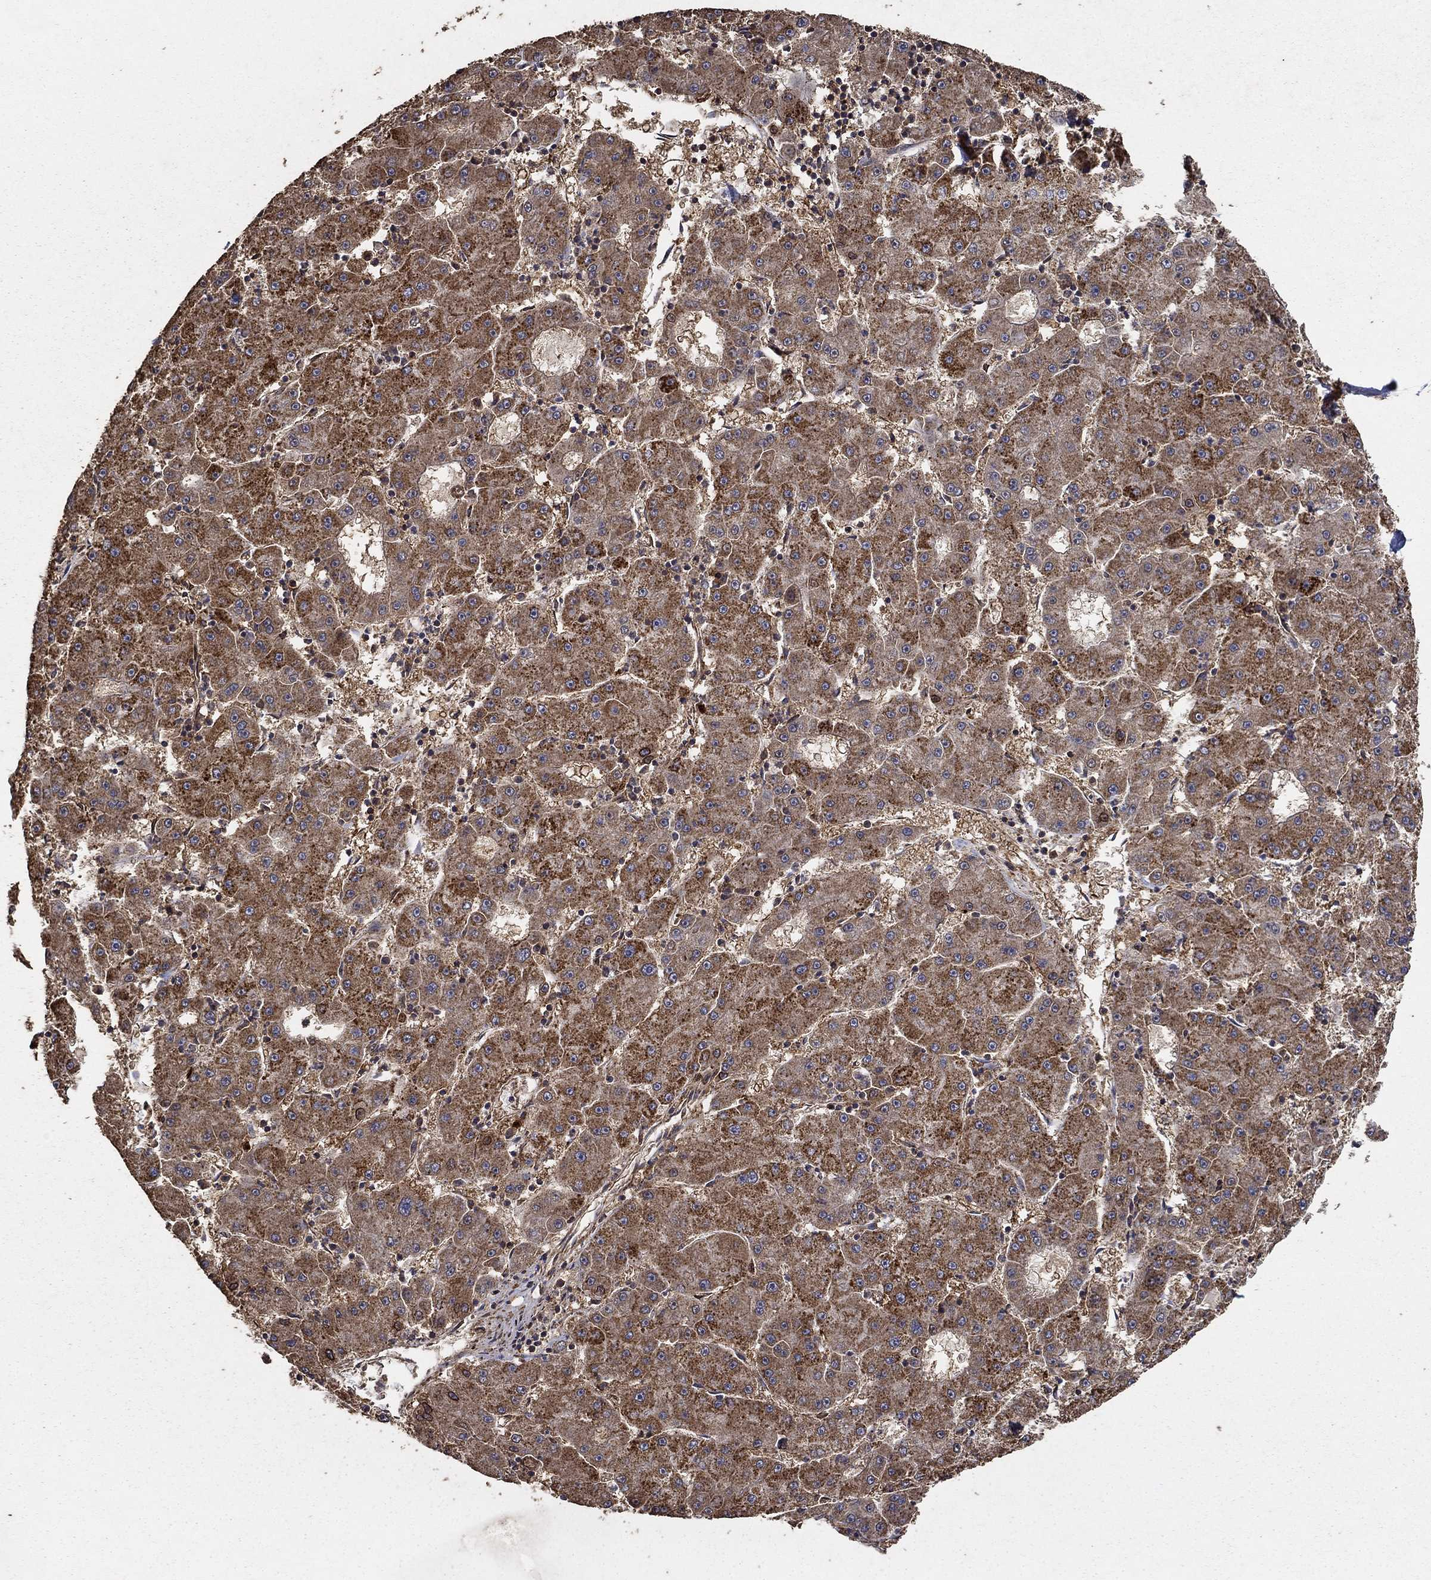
{"staining": {"intensity": "strong", "quantity": ">75%", "location": "cytoplasmic/membranous"}, "tissue": "liver cancer", "cell_type": "Tumor cells", "image_type": "cancer", "snomed": [{"axis": "morphology", "description": "Carcinoma, Hepatocellular, NOS"}, {"axis": "topography", "description": "Liver"}], "caption": "High-magnification brightfield microscopy of liver cancer stained with DAB (3,3'-diaminobenzidine) (brown) and counterstained with hematoxylin (blue). tumor cells exhibit strong cytoplasmic/membranous expression is seen in approximately>75% of cells. The staining is performed using DAB brown chromogen to label protein expression. The nuclei are counter-stained blue using hematoxylin.", "gene": "IFRD1", "patient": {"sex": "male", "age": 73}}